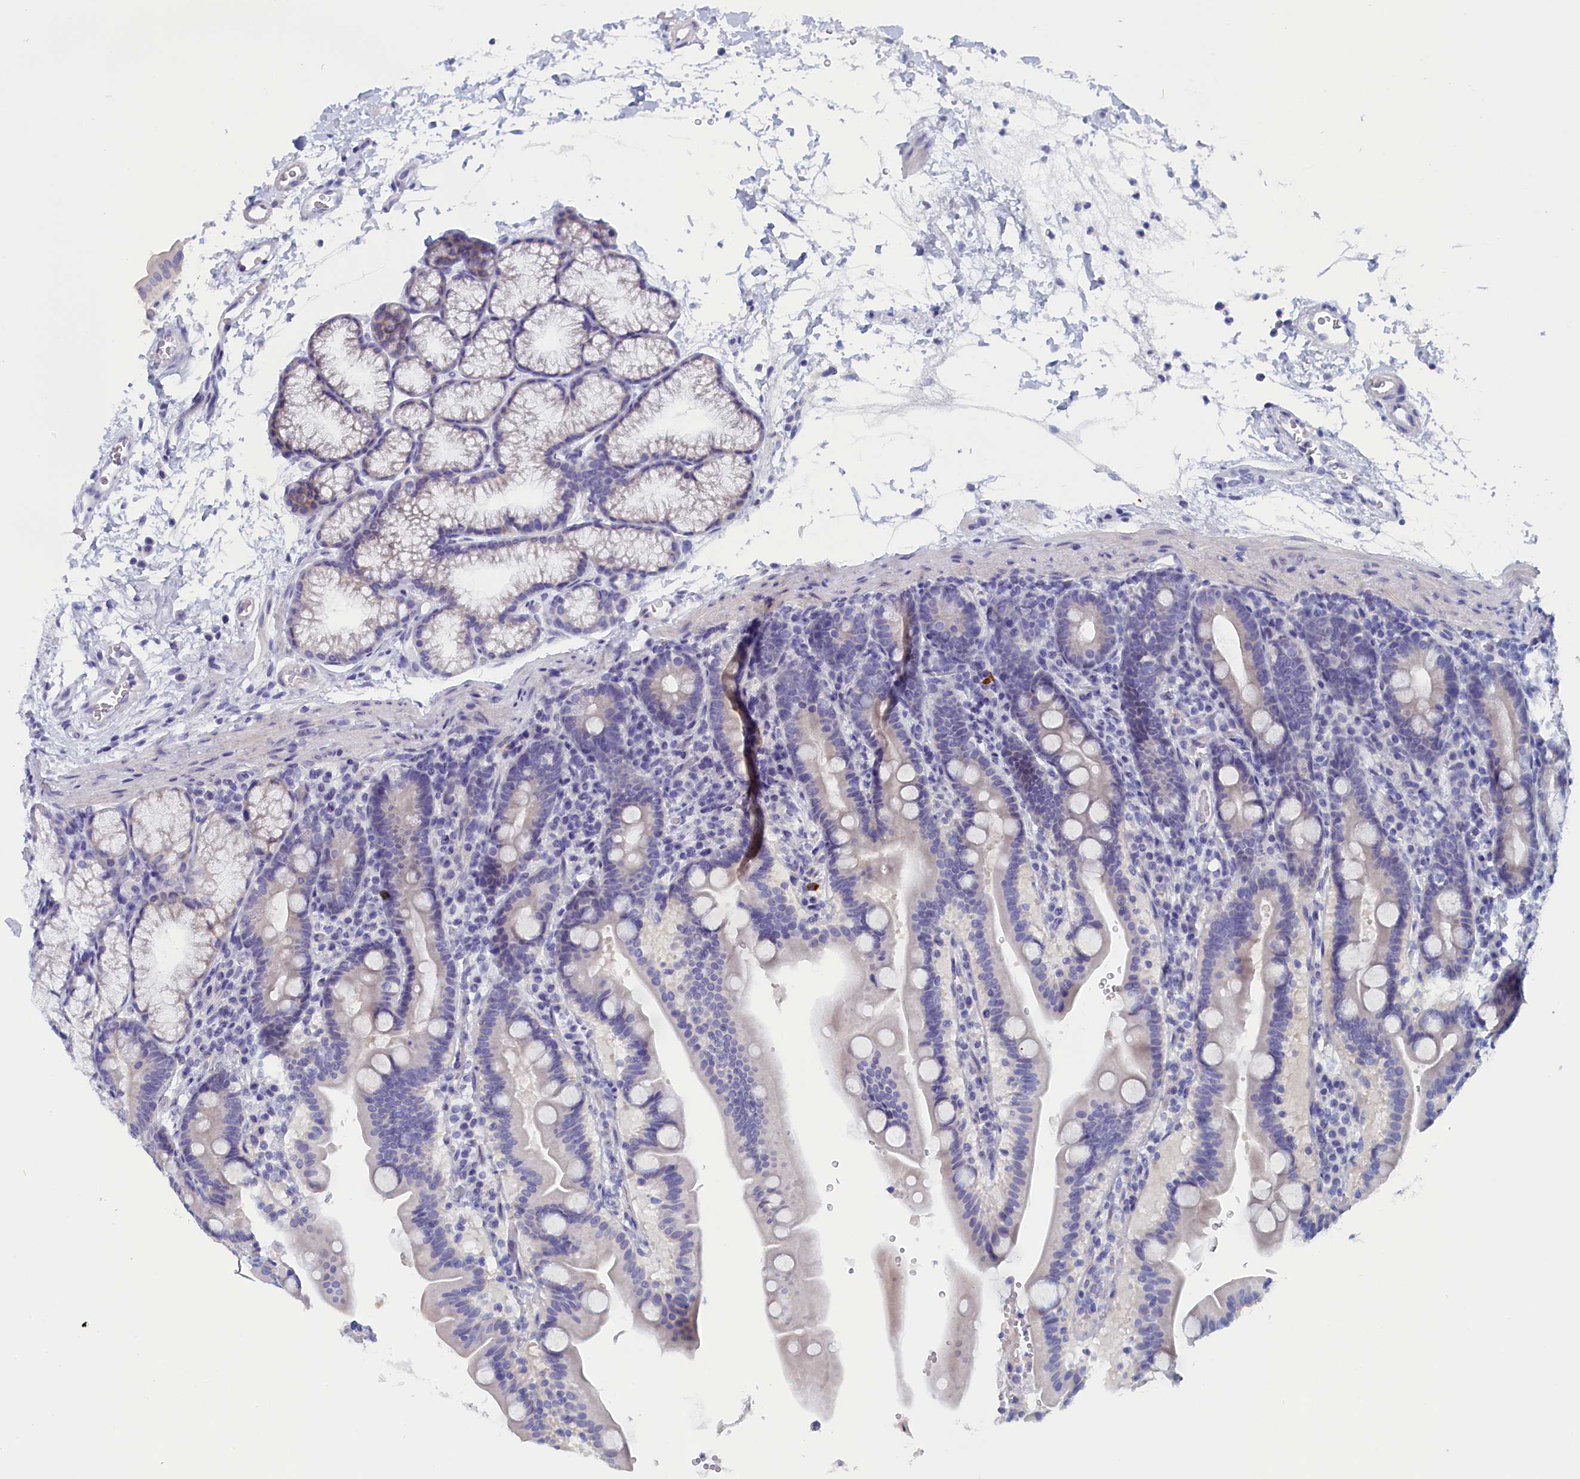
{"staining": {"intensity": "negative", "quantity": "none", "location": "none"}, "tissue": "duodenum", "cell_type": "Glandular cells", "image_type": "normal", "snomed": [{"axis": "morphology", "description": "Normal tissue, NOS"}, {"axis": "topography", "description": "Duodenum"}], "caption": "Immunohistochemistry image of normal duodenum: duodenum stained with DAB shows no significant protein staining in glandular cells. The staining is performed using DAB brown chromogen with nuclei counter-stained in using hematoxylin.", "gene": "ANKRD2", "patient": {"sex": "male", "age": 54}}